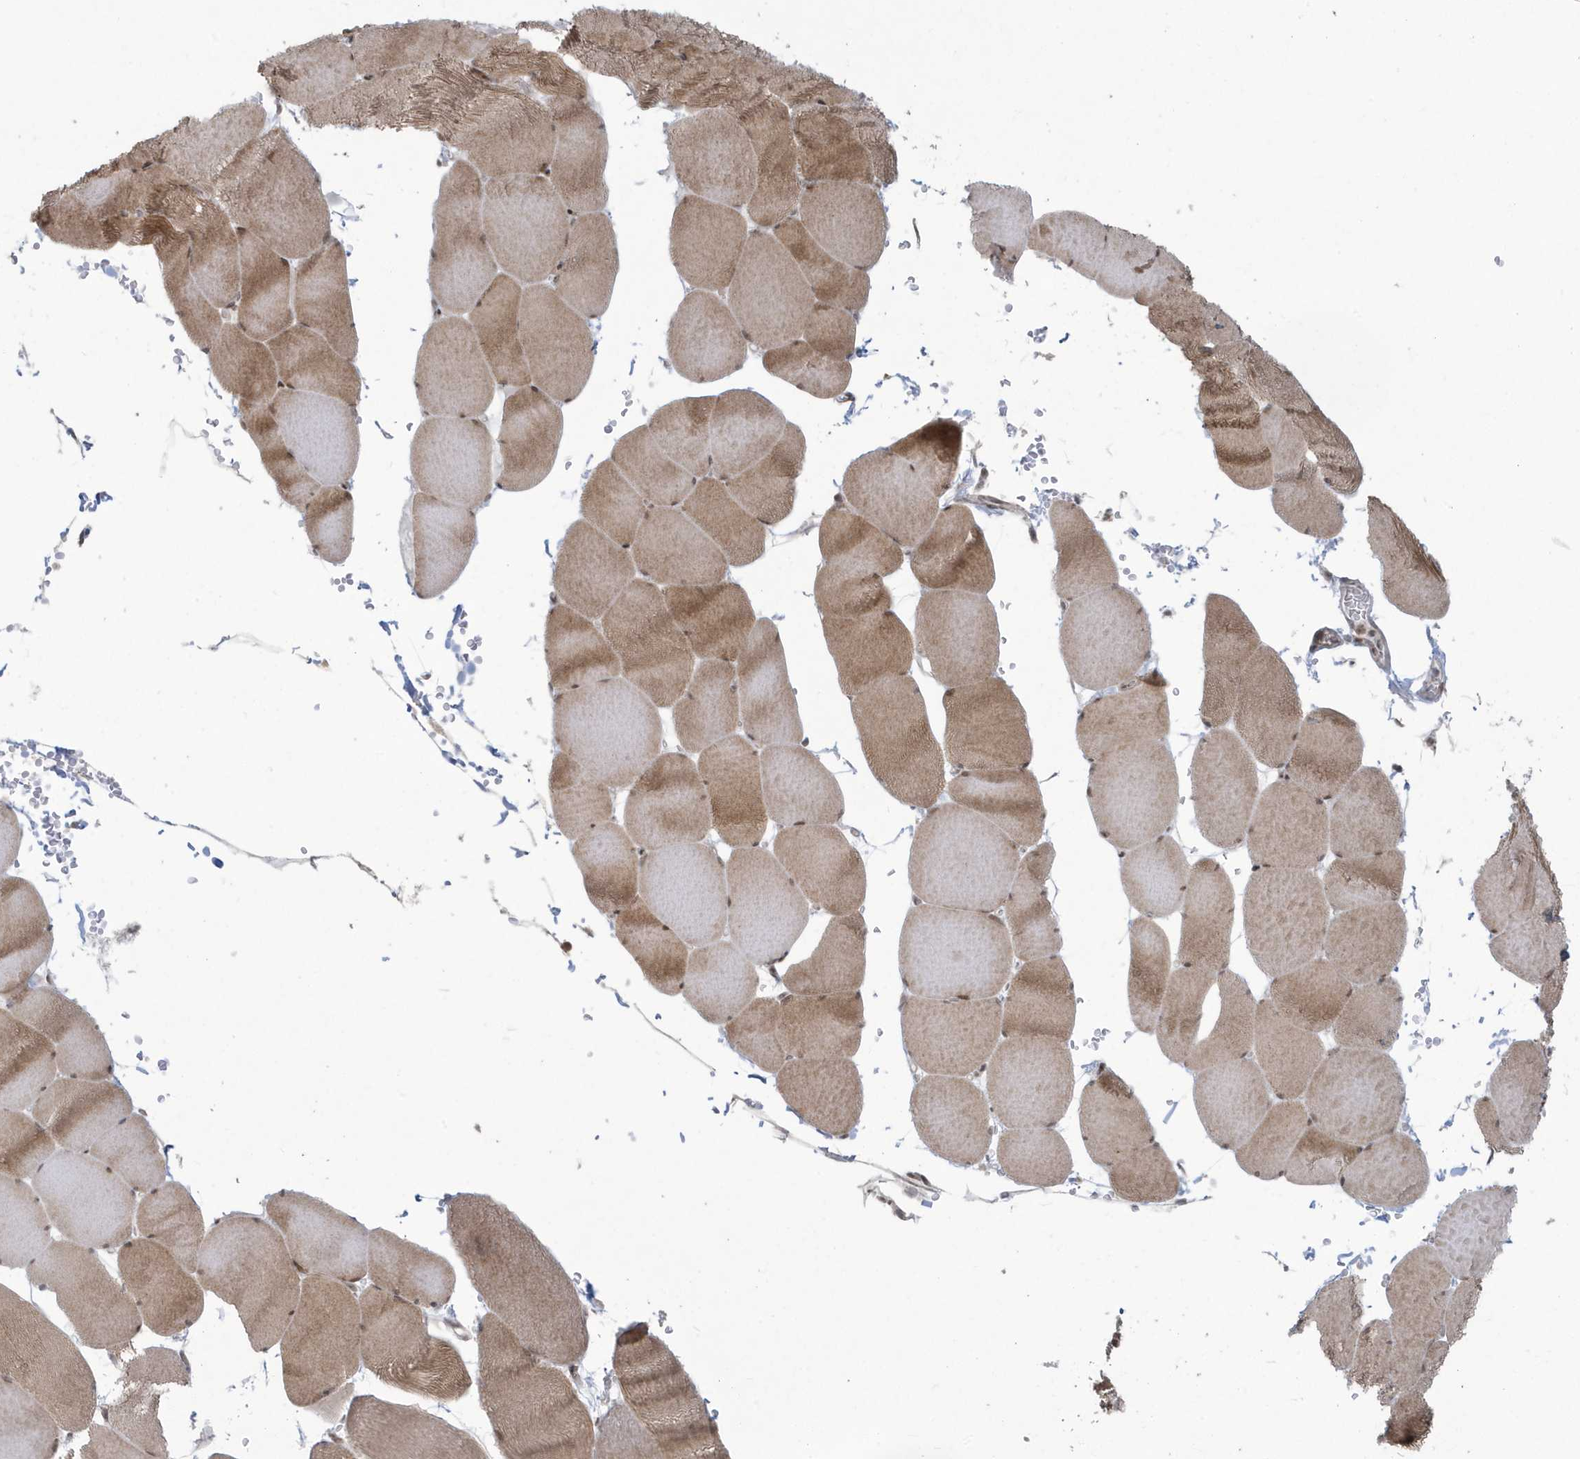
{"staining": {"intensity": "moderate", "quantity": ">75%", "location": "cytoplasmic/membranous,nuclear"}, "tissue": "skeletal muscle", "cell_type": "Myocytes", "image_type": "normal", "snomed": [{"axis": "morphology", "description": "Normal tissue, NOS"}, {"axis": "topography", "description": "Skeletal muscle"}, {"axis": "topography", "description": "Head-Neck"}], "caption": "High-power microscopy captured an IHC image of normal skeletal muscle, revealing moderate cytoplasmic/membranous,nuclear staining in approximately >75% of myocytes.", "gene": "C1orf52", "patient": {"sex": "male", "age": 66}}